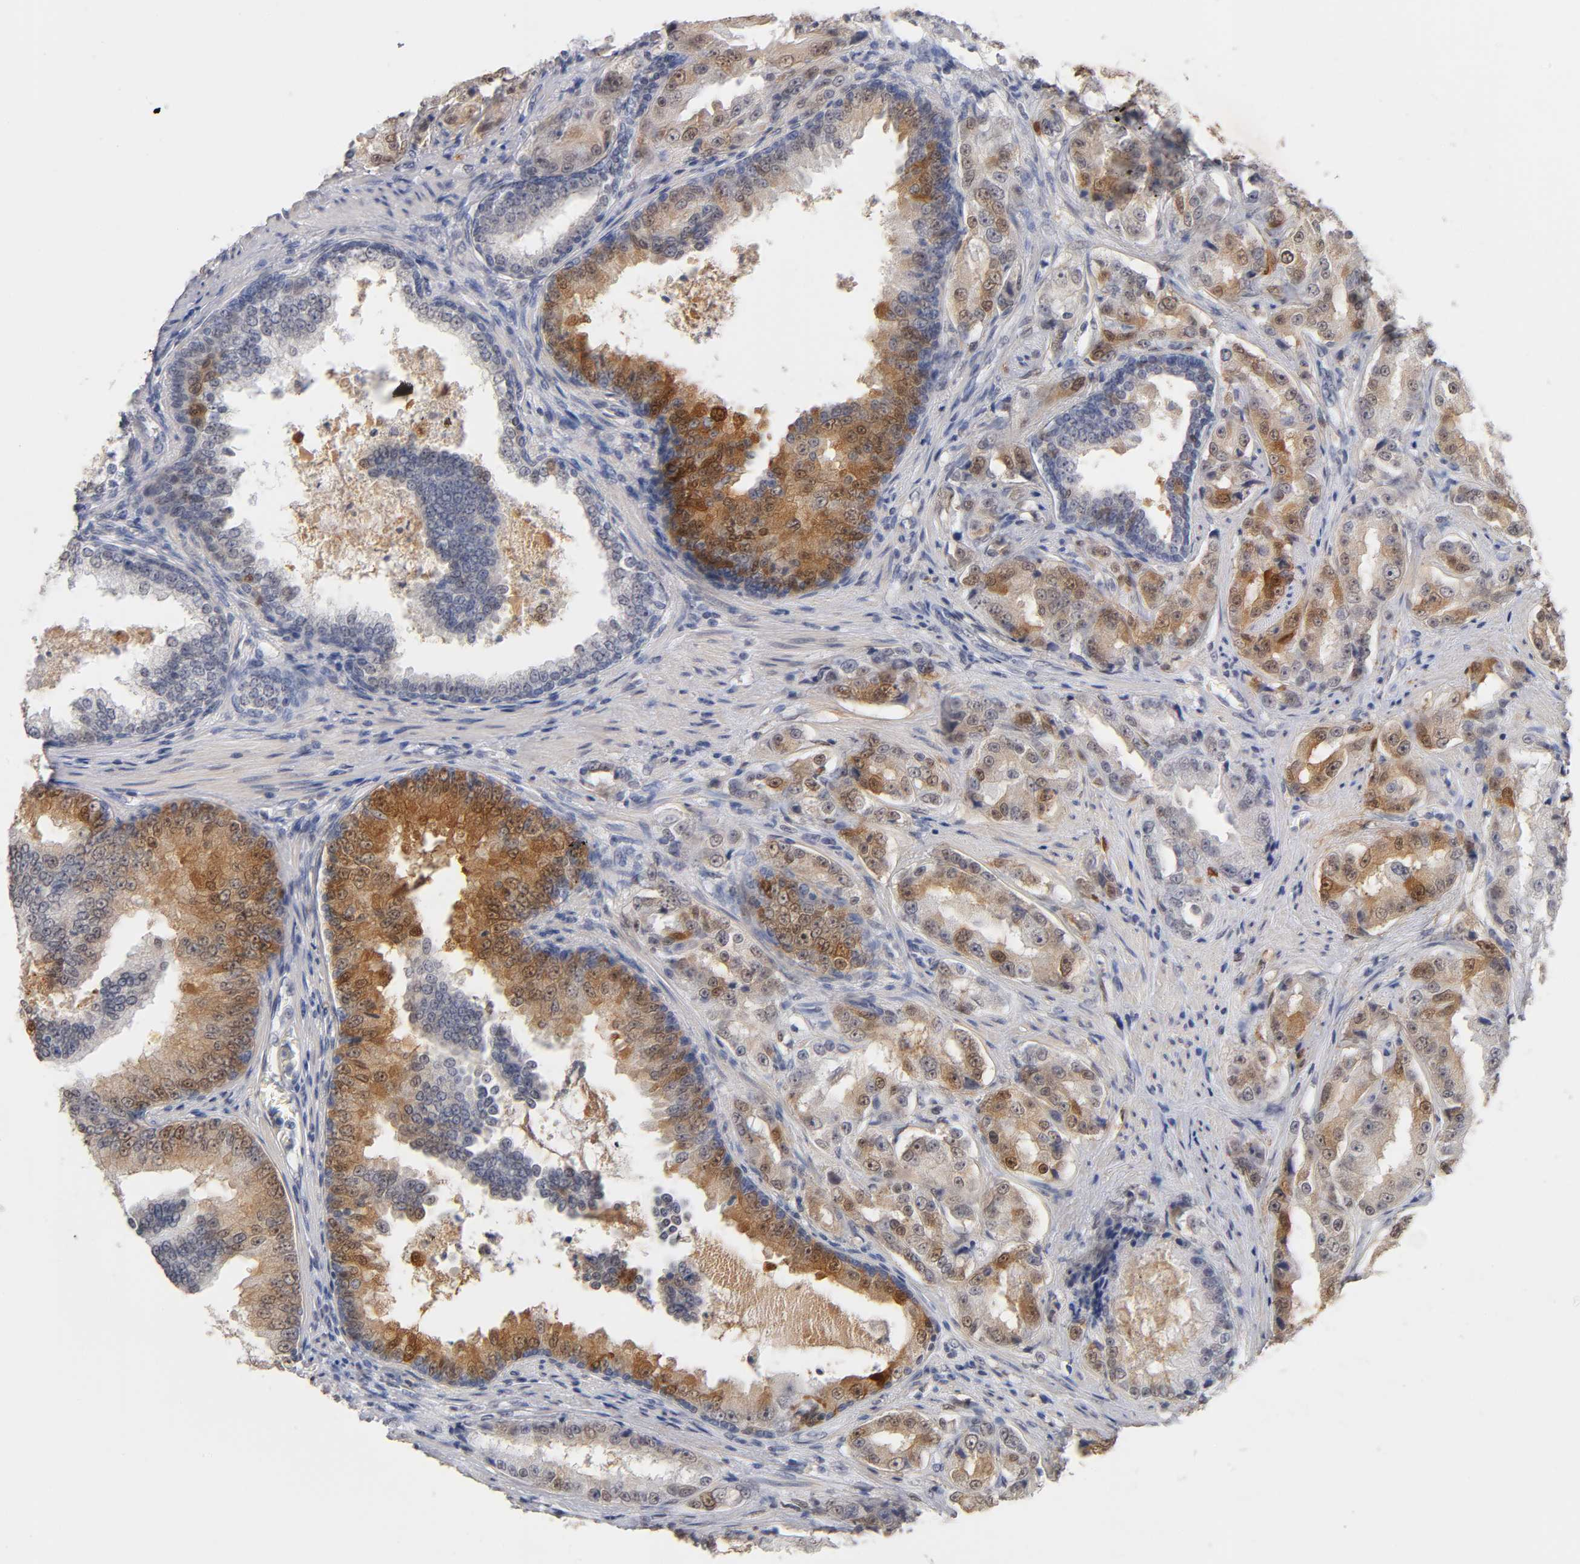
{"staining": {"intensity": "moderate", "quantity": "25%-75%", "location": "cytoplasmic/membranous,nuclear"}, "tissue": "prostate cancer", "cell_type": "Tumor cells", "image_type": "cancer", "snomed": [{"axis": "morphology", "description": "Adenocarcinoma, High grade"}, {"axis": "topography", "description": "Prostate"}], "caption": "Immunohistochemistry staining of prostate adenocarcinoma (high-grade), which displays medium levels of moderate cytoplasmic/membranous and nuclear staining in about 25%-75% of tumor cells indicating moderate cytoplasmic/membranous and nuclear protein positivity. The staining was performed using DAB (brown) for protein detection and nuclei were counterstained in hematoxylin (blue).", "gene": "CRABP2", "patient": {"sex": "male", "age": 73}}